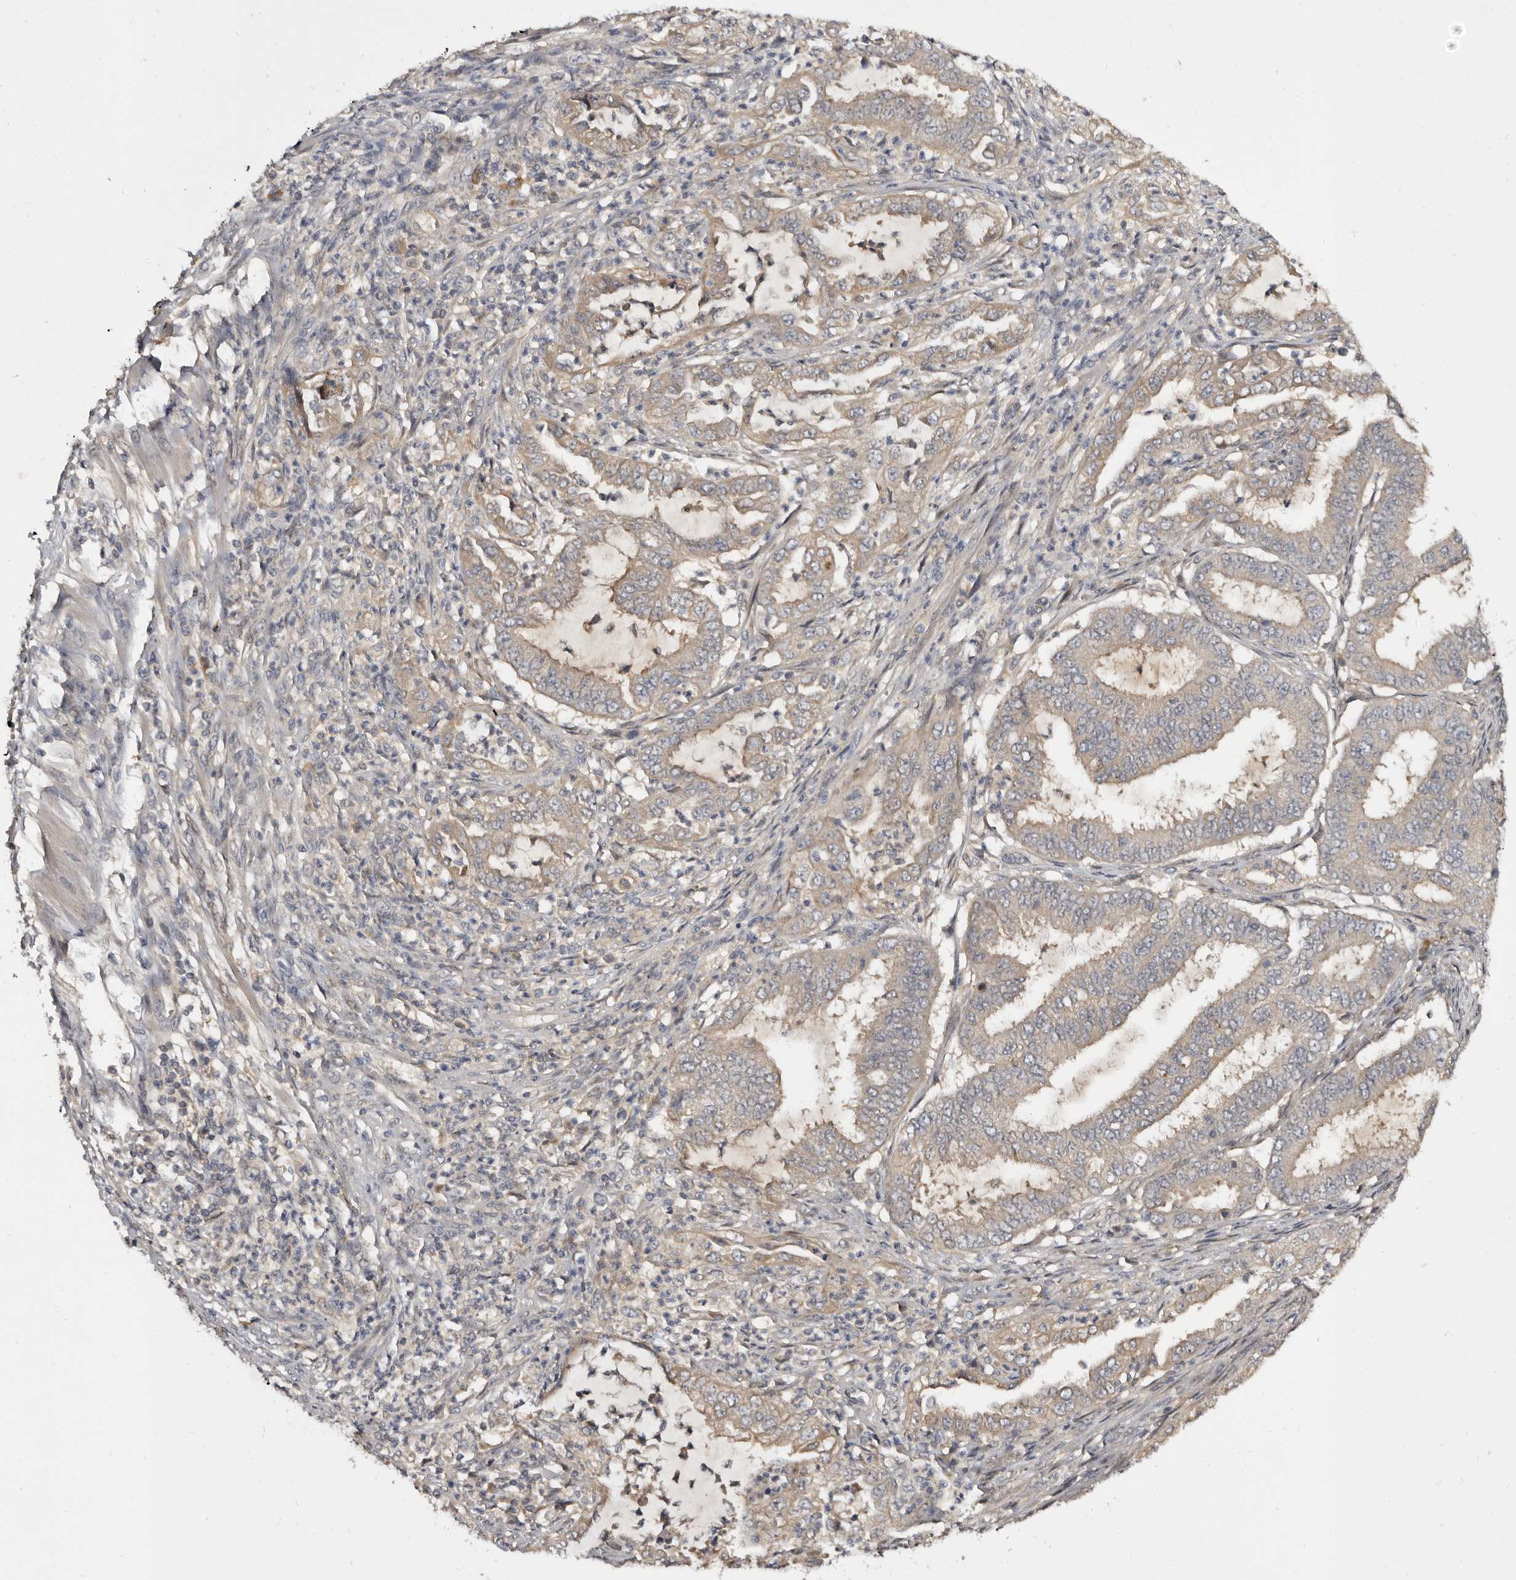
{"staining": {"intensity": "weak", "quantity": "25%-75%", "location": "cytoplasmic/membranous"}, "tissue": "endometrial cancer", "cell_type": "Tumor cells", "image_type": "cancer", "snomed": [{"axis": "morphology", "description": "Adenocarcinoma, NOS"}, {"axis": "topography", "description": "Endometrium"}], "caption": "Human endometrial adenocarcinoma stained with a protein marker reveals weak staining in tumor cells.", "gene": "INAVA", "patient": {"sex": "female", "age": 51}}